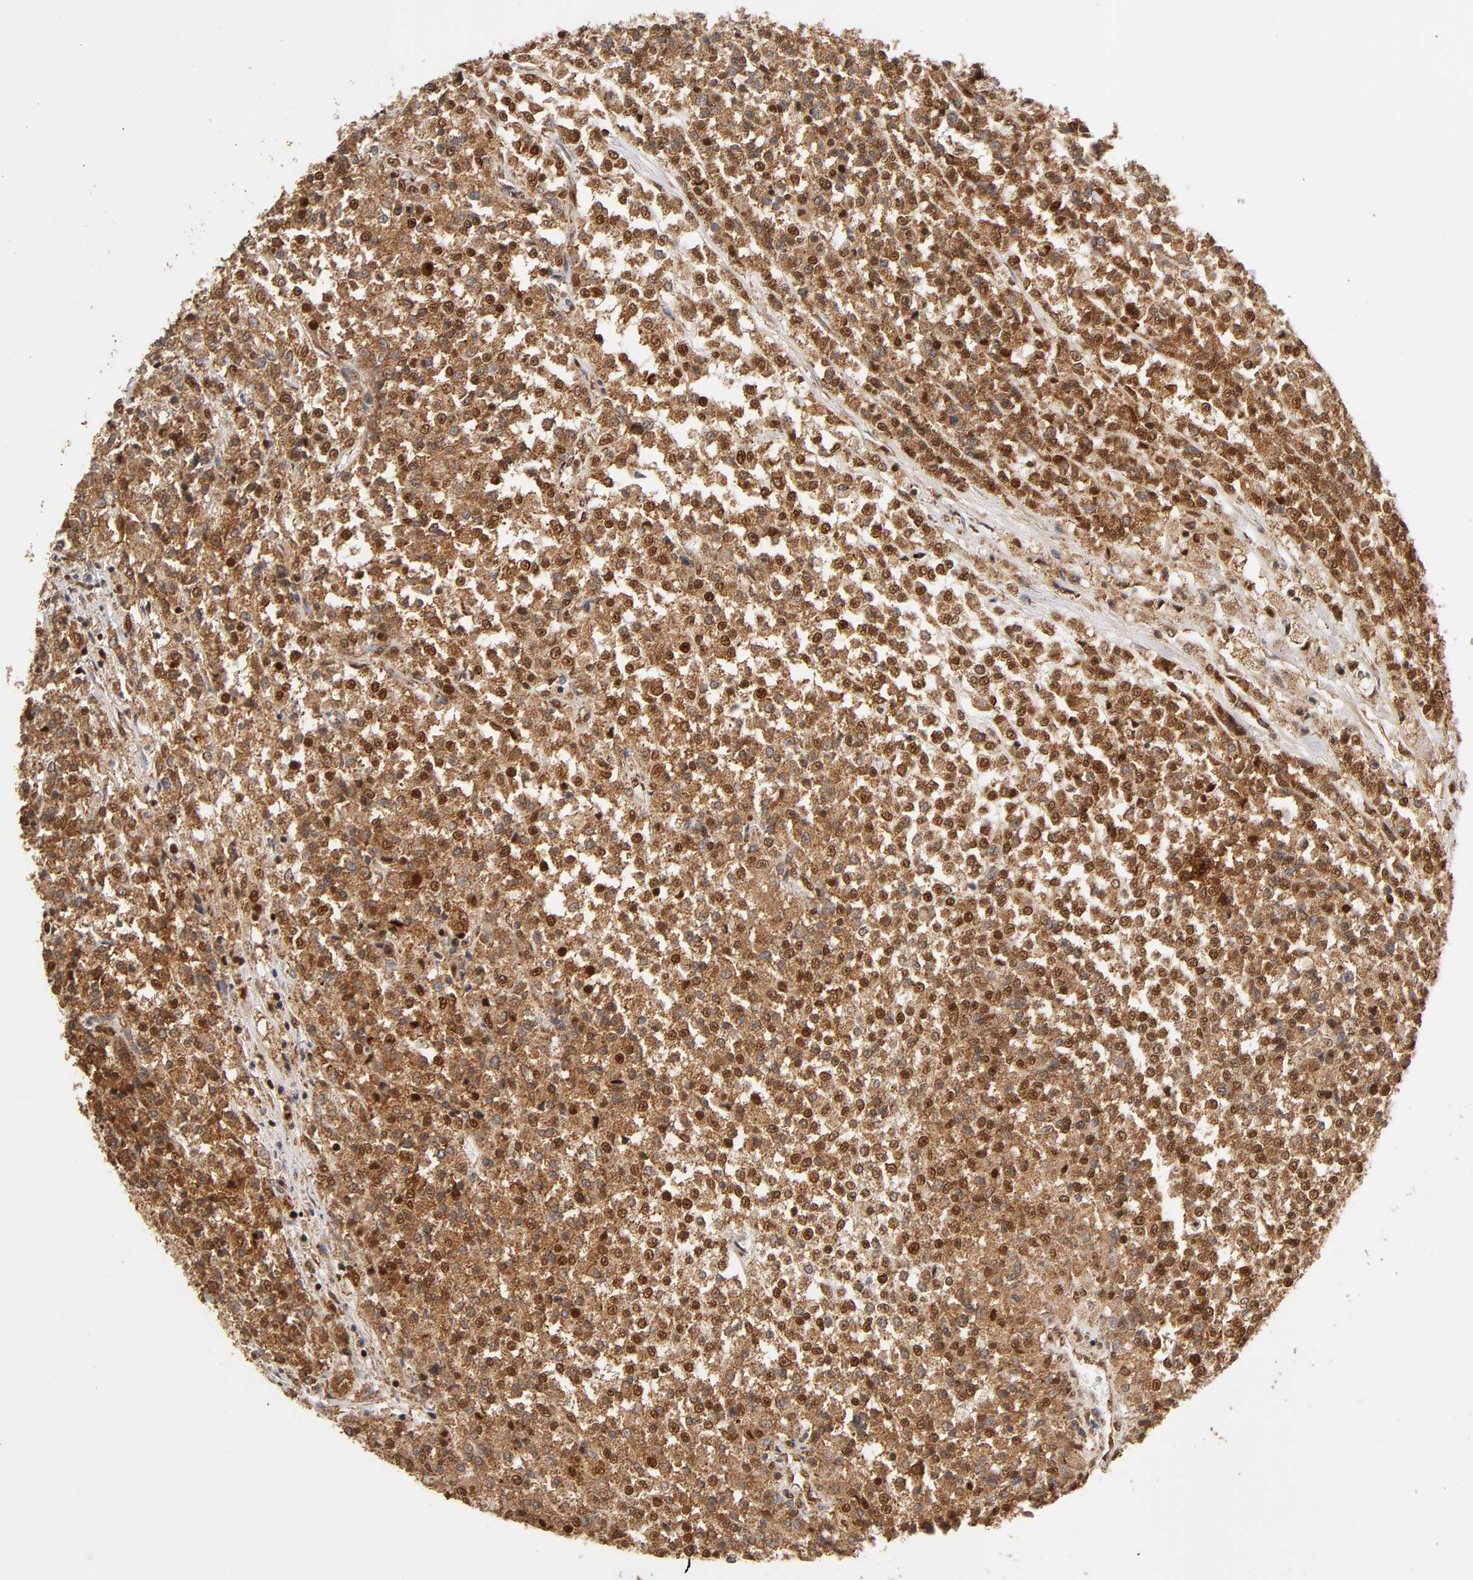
{"staining": {"intensity": "strong", "quantity": ">75%", "location": "cytoplasmic/membranous,nuclear"}, "tissue": "testis cancer", "cell_type": "Tumor cells", "image_type": "cancer", "snomed": [{"axis": "morphology", "description": "Seminoma, NOS"}, {"axis": "topography", "description": "Testis"}], "caption": "This is an image of immunohistochemistry (IHC) staining of testis cancer (seminoma), which shows strong positivity in the cytoplasmic/membranous and nuclear of tumor cells.", "gene": "RNF122", "patient": {"sex": "male", "age": 59}}